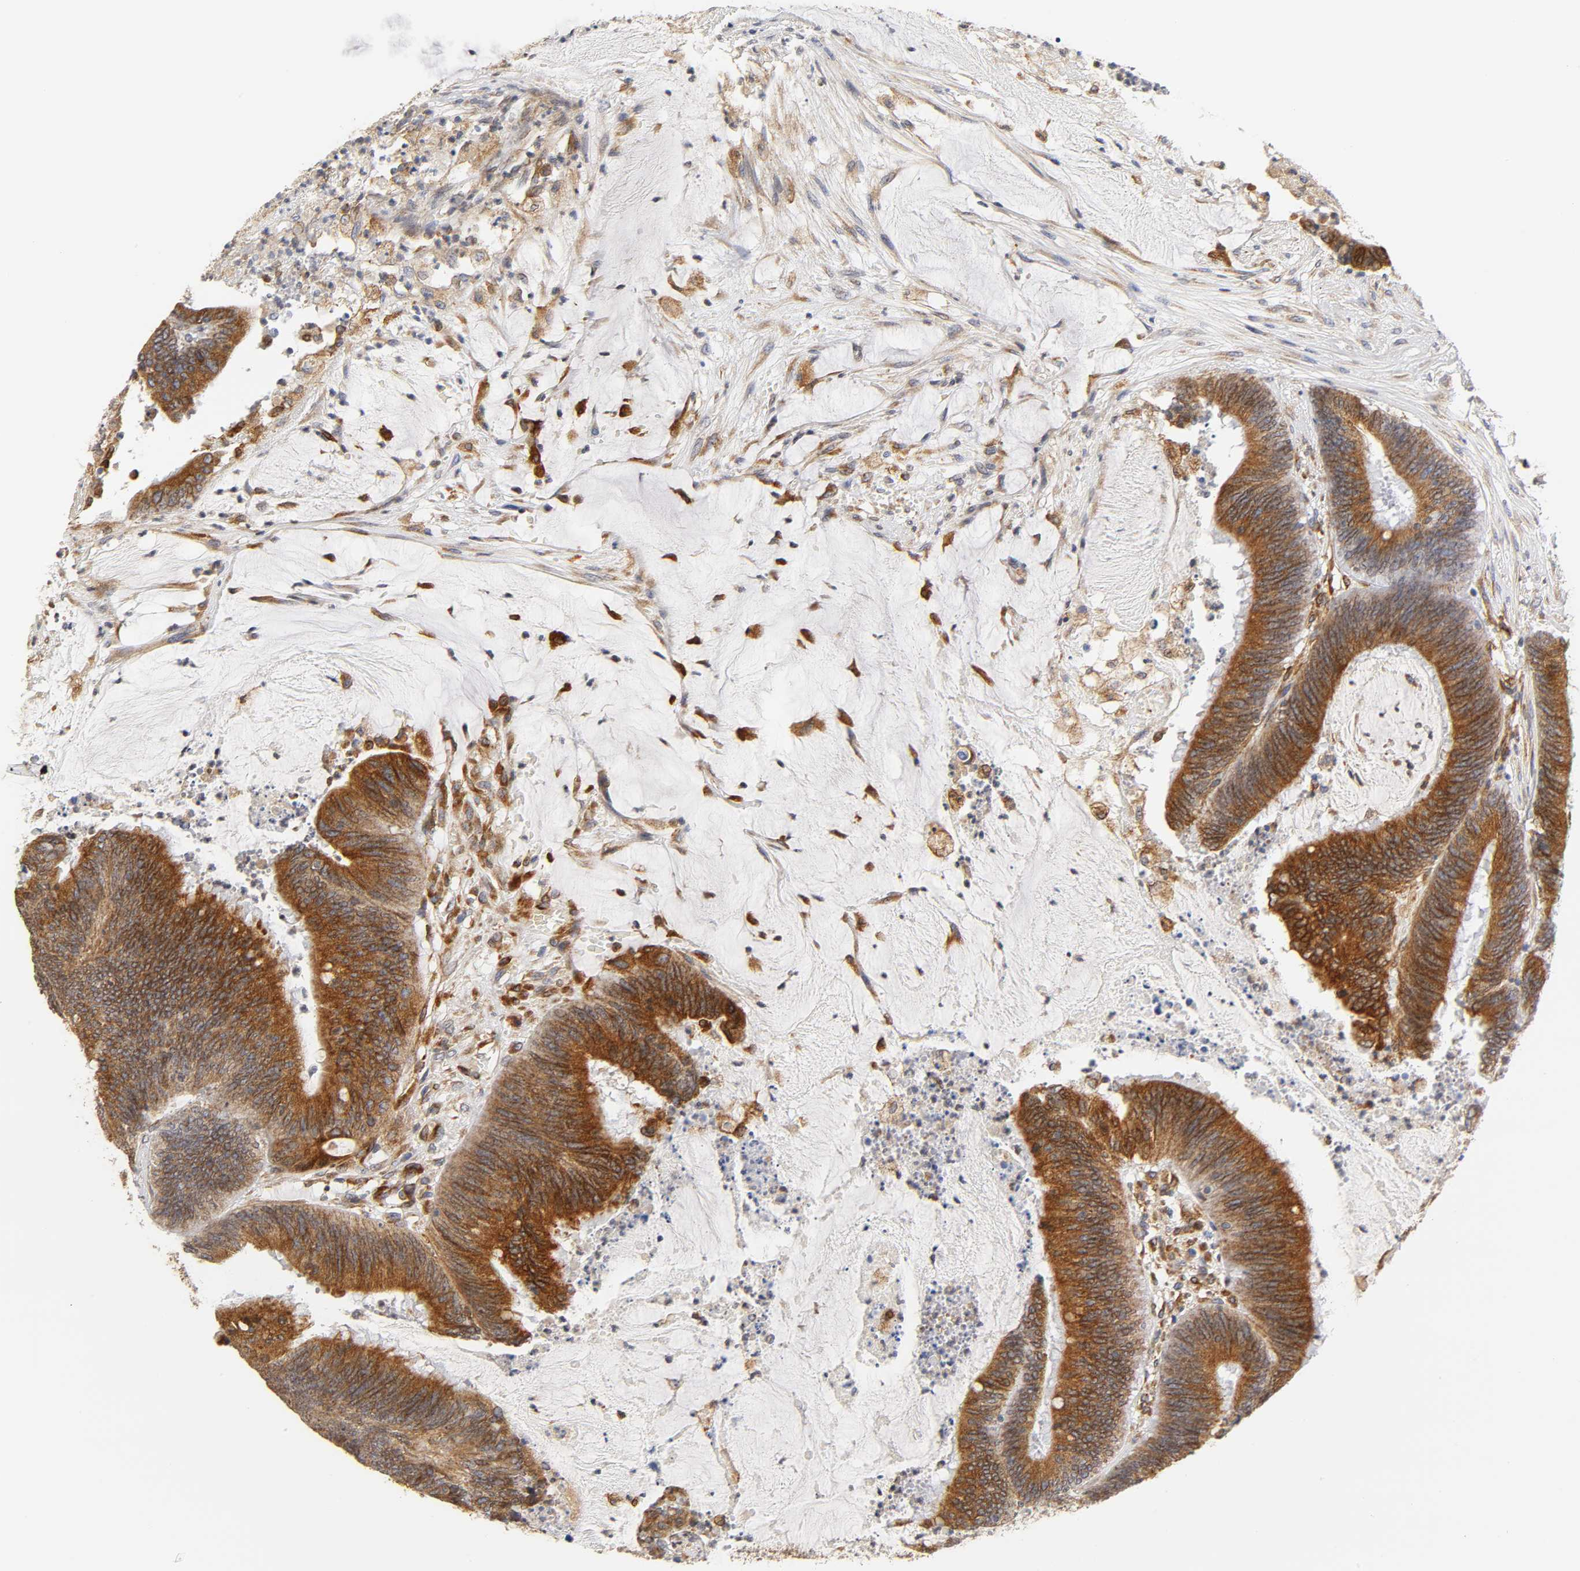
{"staining": {"intensity": "strong", "quantity": ">75%", "location": "cytoplasmic/membranous"}, "tissue": "colorectal cancer", "cell_type": "Tumor cells", "image_type": "cancer", "snomed": [{"axis": "morphology", "description": "Adenocarcinoma, NOS"}, {"axis": "topography", "description": "Rectum"}], "caption": "This is a photomicrograph of IHC staining of colorectal cancer, which shows strong positivity in the cytoplasmic/membranous of tumor cells.", "gene": "POR", "patient": {"sex": "female", "age": 66}}